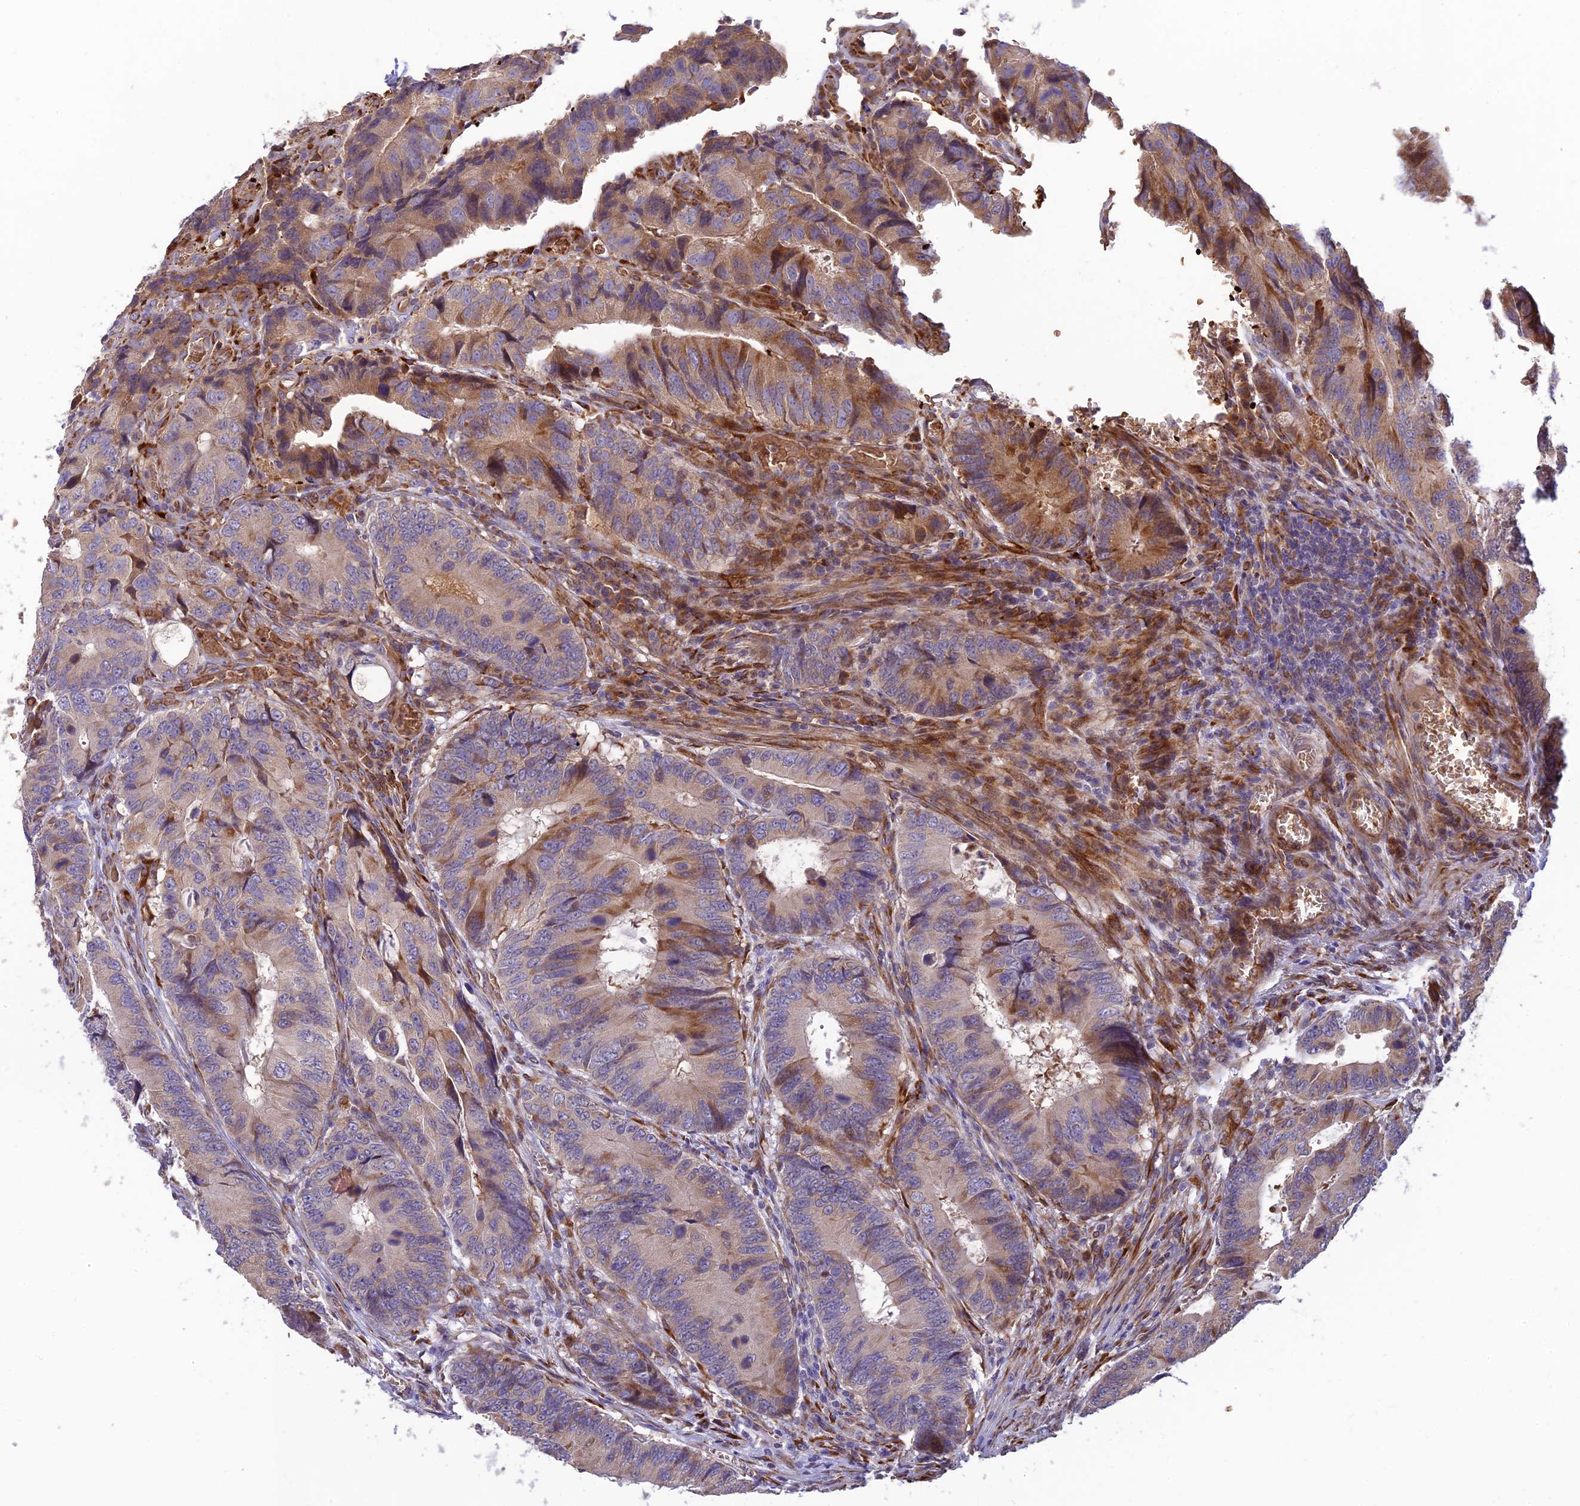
{"staining": {"intensity": "moderate", "quantity": "<25%", "location": "cytoplasmic/membranous"}, "tissue": "colorectal cancer", "cell_type": "Tumor cells", "image_type": "cancer", "snomed": [{"axis": "morphology", "description": "Adenocarcinoma, NOS"}, {"axis": "topography", "description": "Colon"}], "caption": "A brown stain labels moderate cytoplasmic/membranous staining of a protein in colorectal cancer tumor cells.", "gene": "UFSP2", "patient": {"sex": "male", "age": 85}}